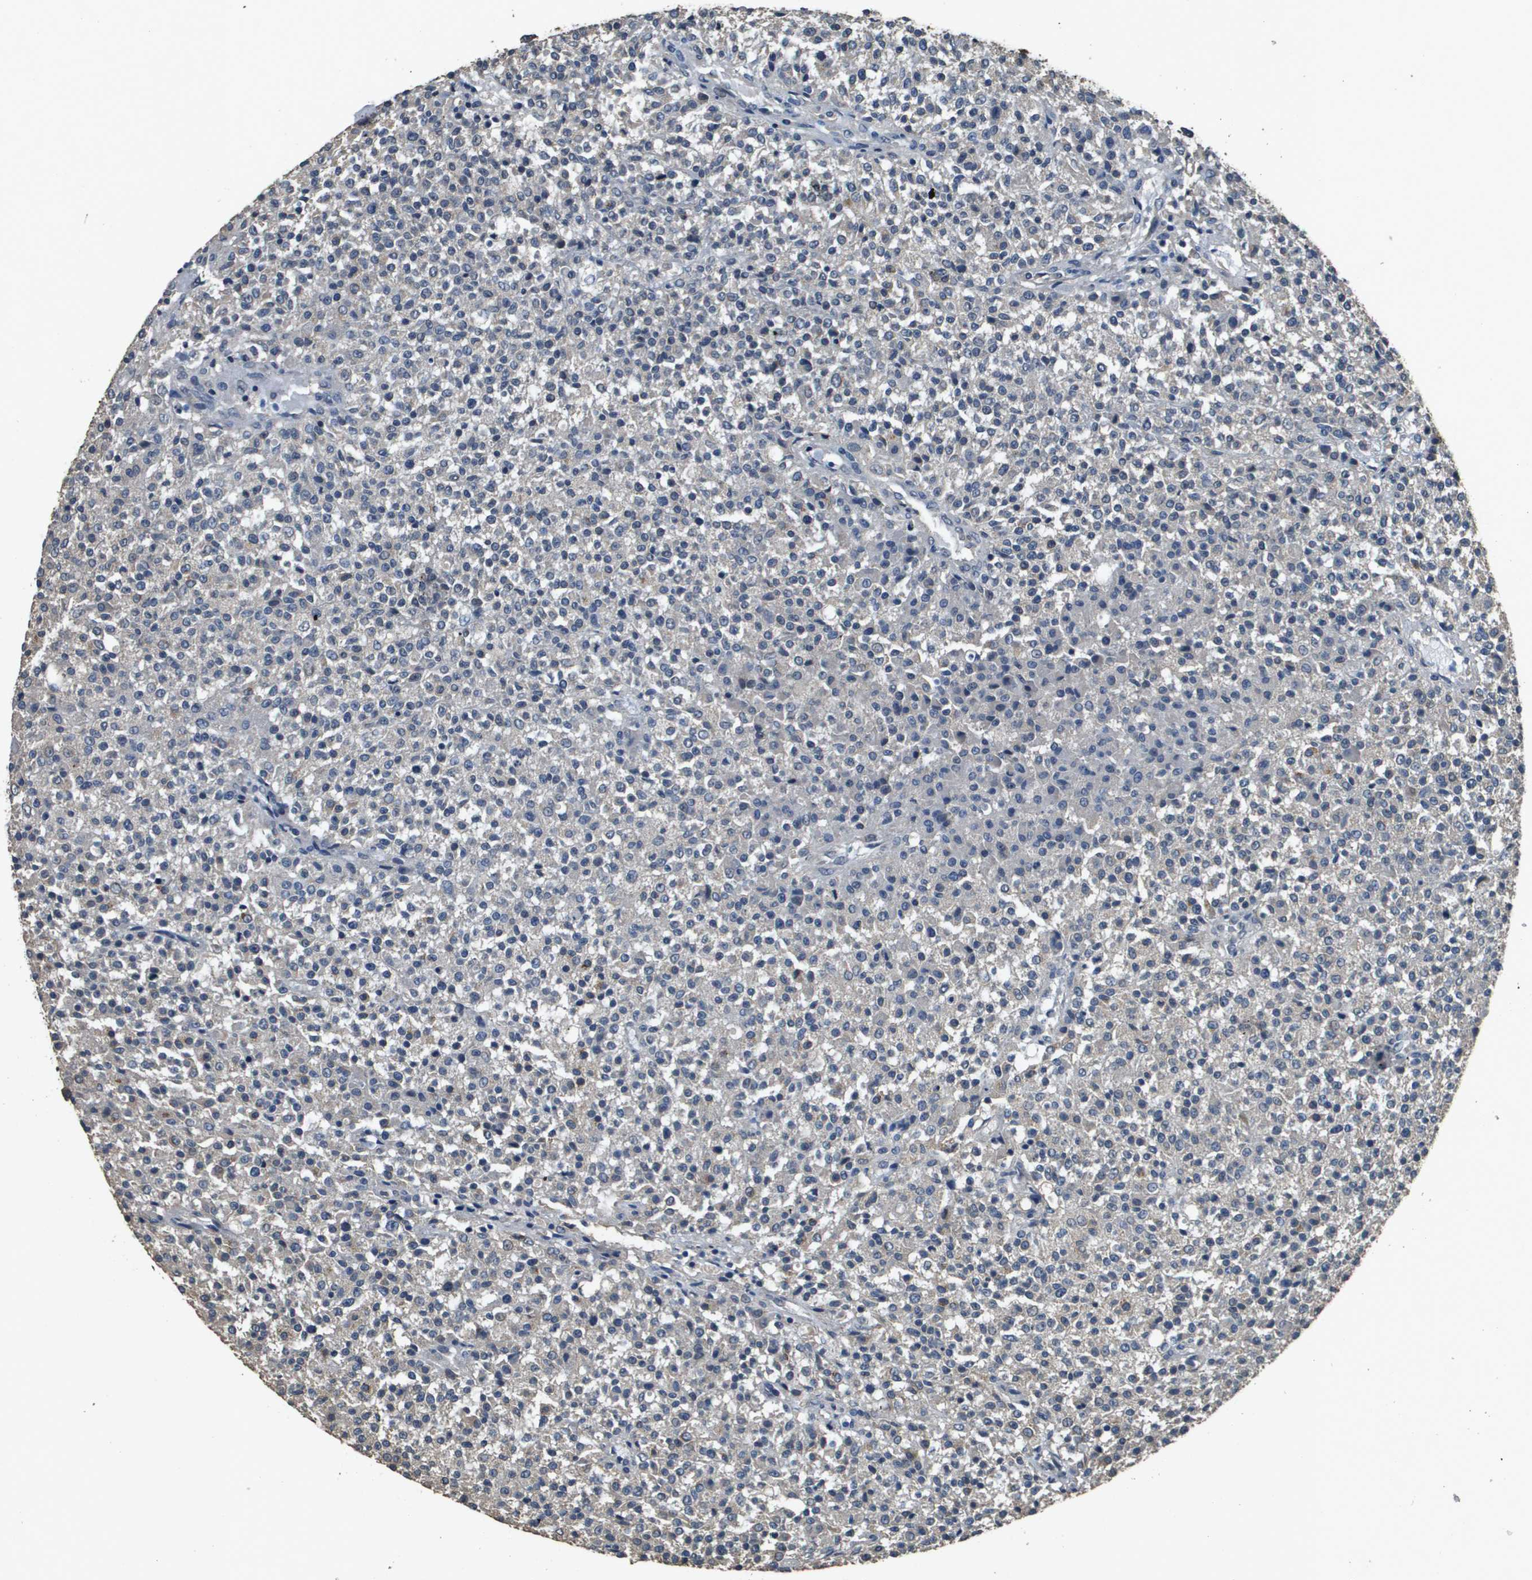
{"staining": {"intensity": "negative", "quantity": "none", "location": "none"}, "tissue": "testis cancer", "cell_type": "Tumor cells", "image_type": "cancer", "snomed": [{"axis": "morphology", "description": "Seminoma, NOS"}, {"axis": "topography", "description": "Testis"}], "caption": "This photomicrograph is of testis seminoma stained with immunohistochemistry to label a protein in brown with the nuclei are counter-stained blue. There is no expression in tumor cells. Brightfield microscopy of IHC stained with DAB (brown) and hematoxylin (blue), captured at high magnification.", "gene": "RAB6B", "patient": {"sex": "male", "age": 59}}